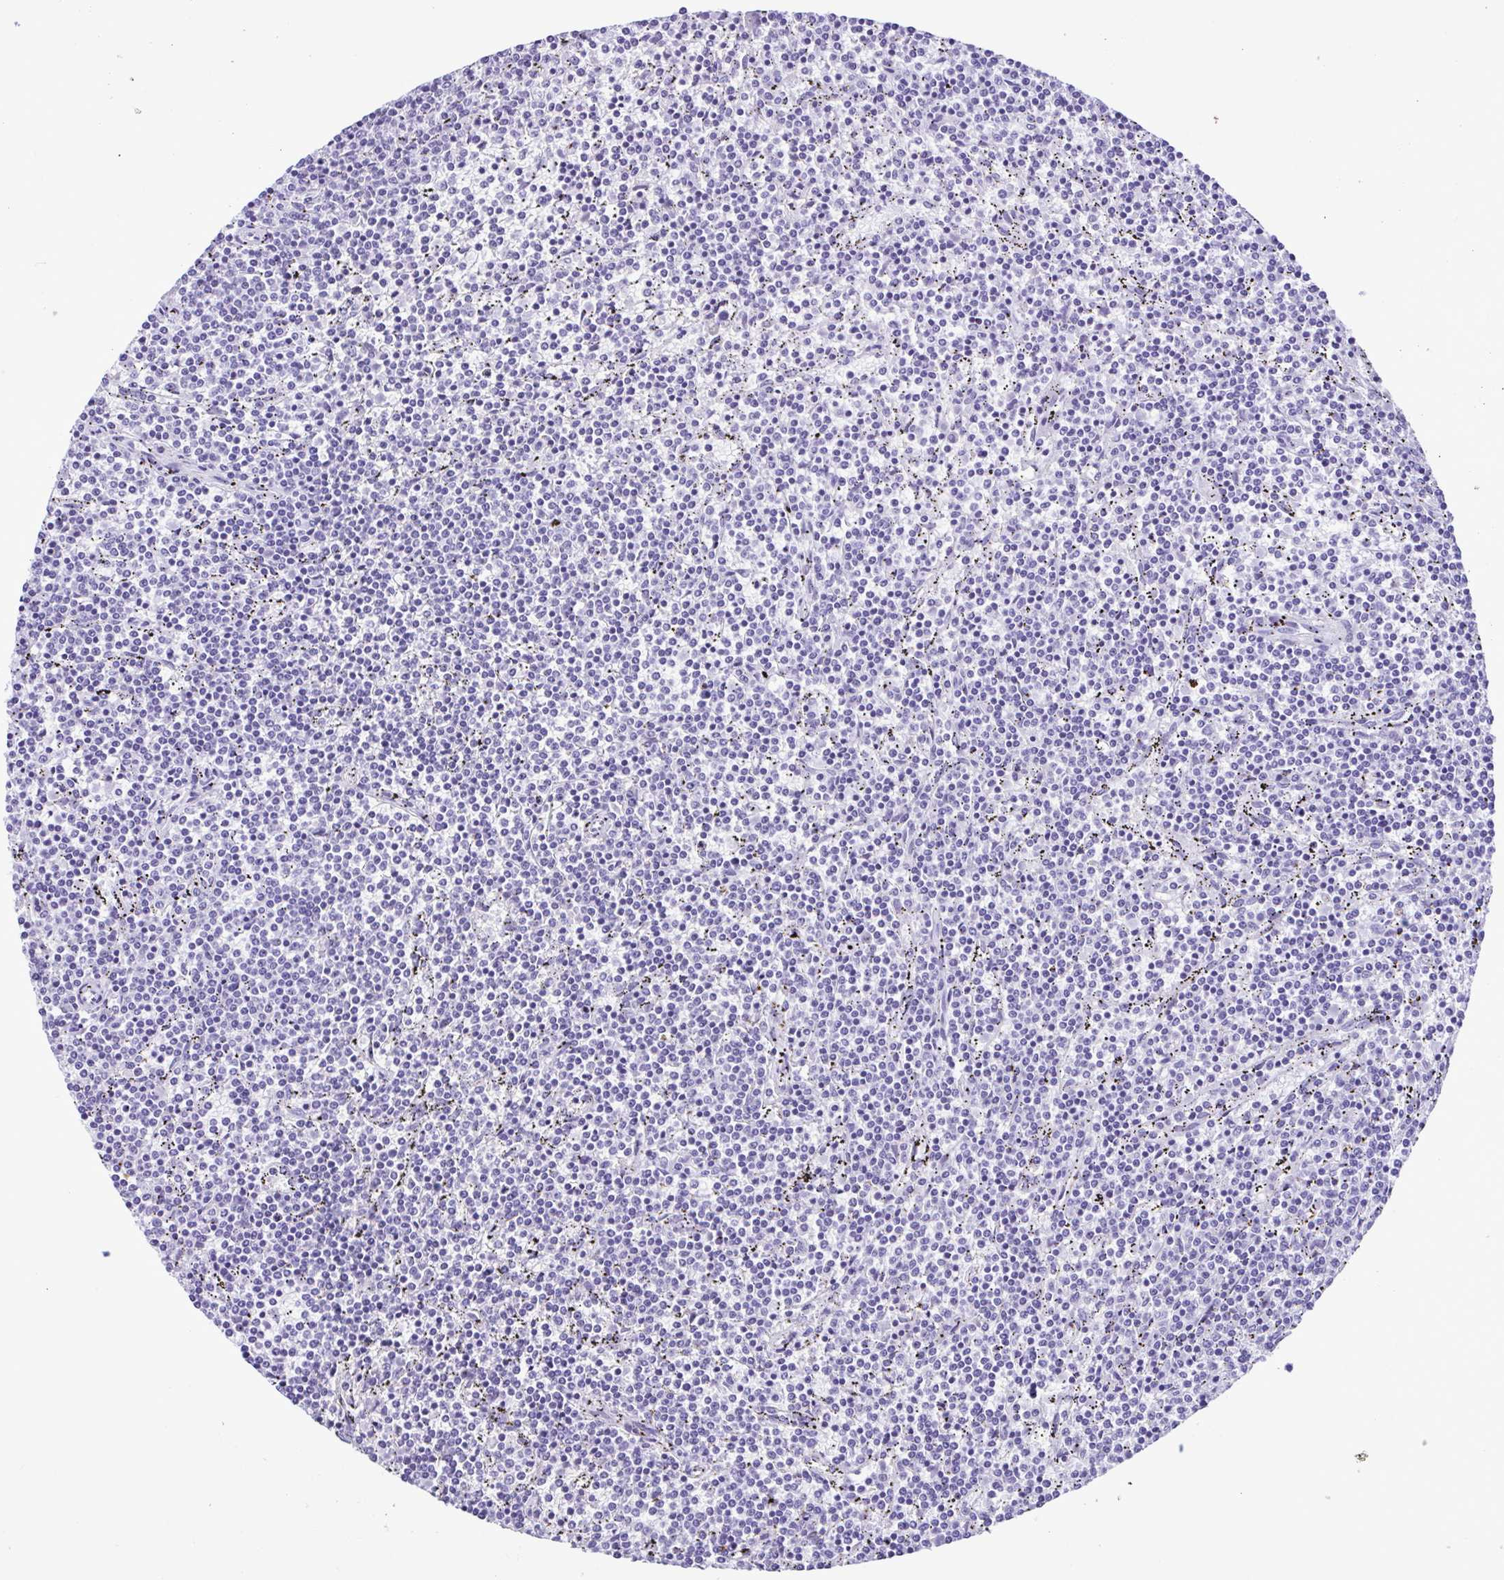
{"staining": {"intensity": "negative", "quantity": "none", "location": "none"}, "tissue": "lymphoma", "cell_type": "Tumor cells", "image_type": "cancer", "snomed": [{"axis": "morphology", "description": "Malignant lymphoma, non-Hodgkin's type, Low grade"}, {"axis": "topography", "description": "Spleen"}], "caption": "High power microscopy image of an immunohistochemistry (IHC) image of low-grade malignant lymphoma, non-Hodgkin's type, revealing no significant positivity in tumor cells.", "gene": "SPATA16", "patient": {"sex": "female", "age": 50}}